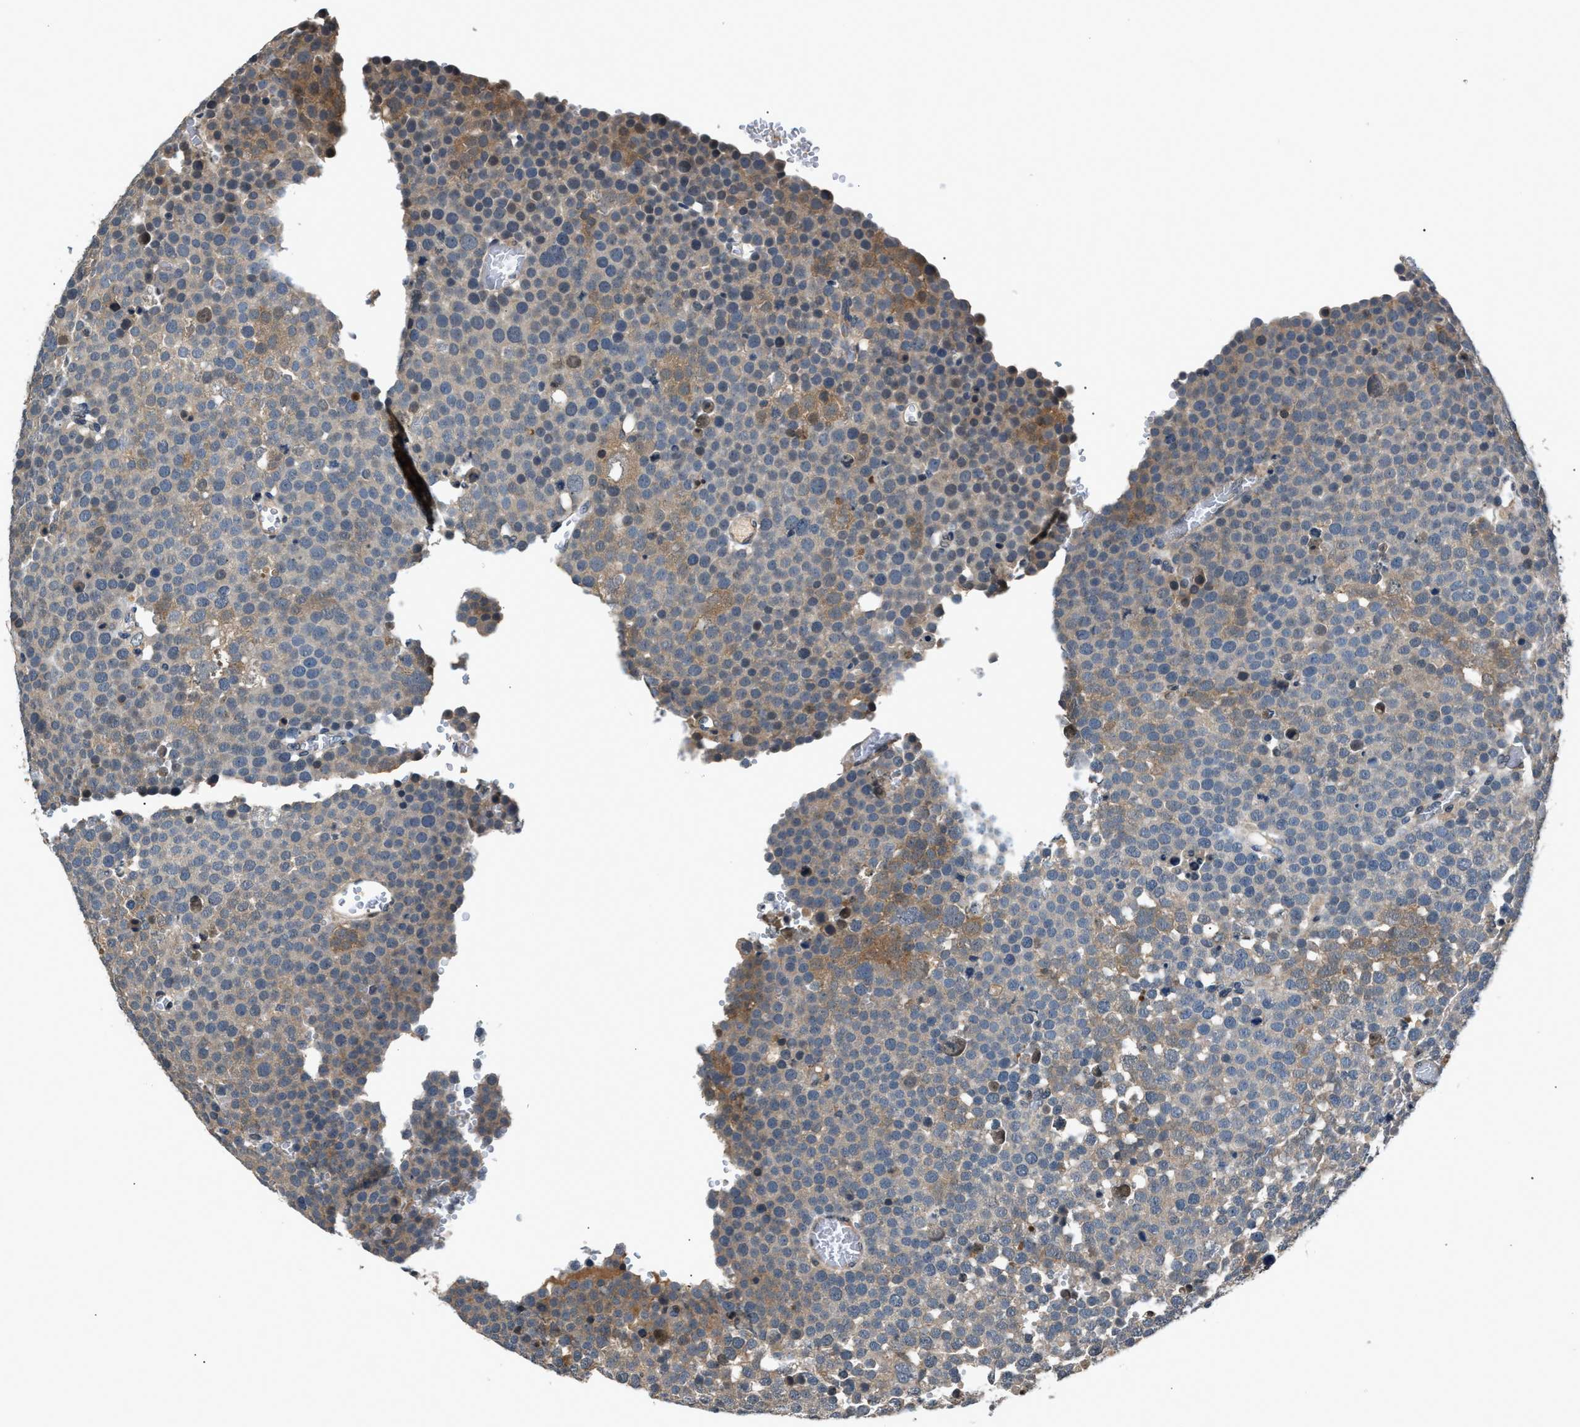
{"staining": {"intensity": "weak", "quantity": "25%-75%", "location": "cytoplasmic/membranous"}, "tissue": "testis cancer", "cell_type": "Tumor cells", "image_type": "cancer", "snomed": [{"axis": "morphology", "description": "Seminoma, NOS"}, {"axis": "topography", "description": "Testis"}], "caption": "Protein expression analysis of human seminoma (testis) reveals weak cytoplasmic/membranous expression in approximately 25%-75% of tumor cells.", "gene": "TP53I3", "patient": {"sex": "male", "age": 71}}